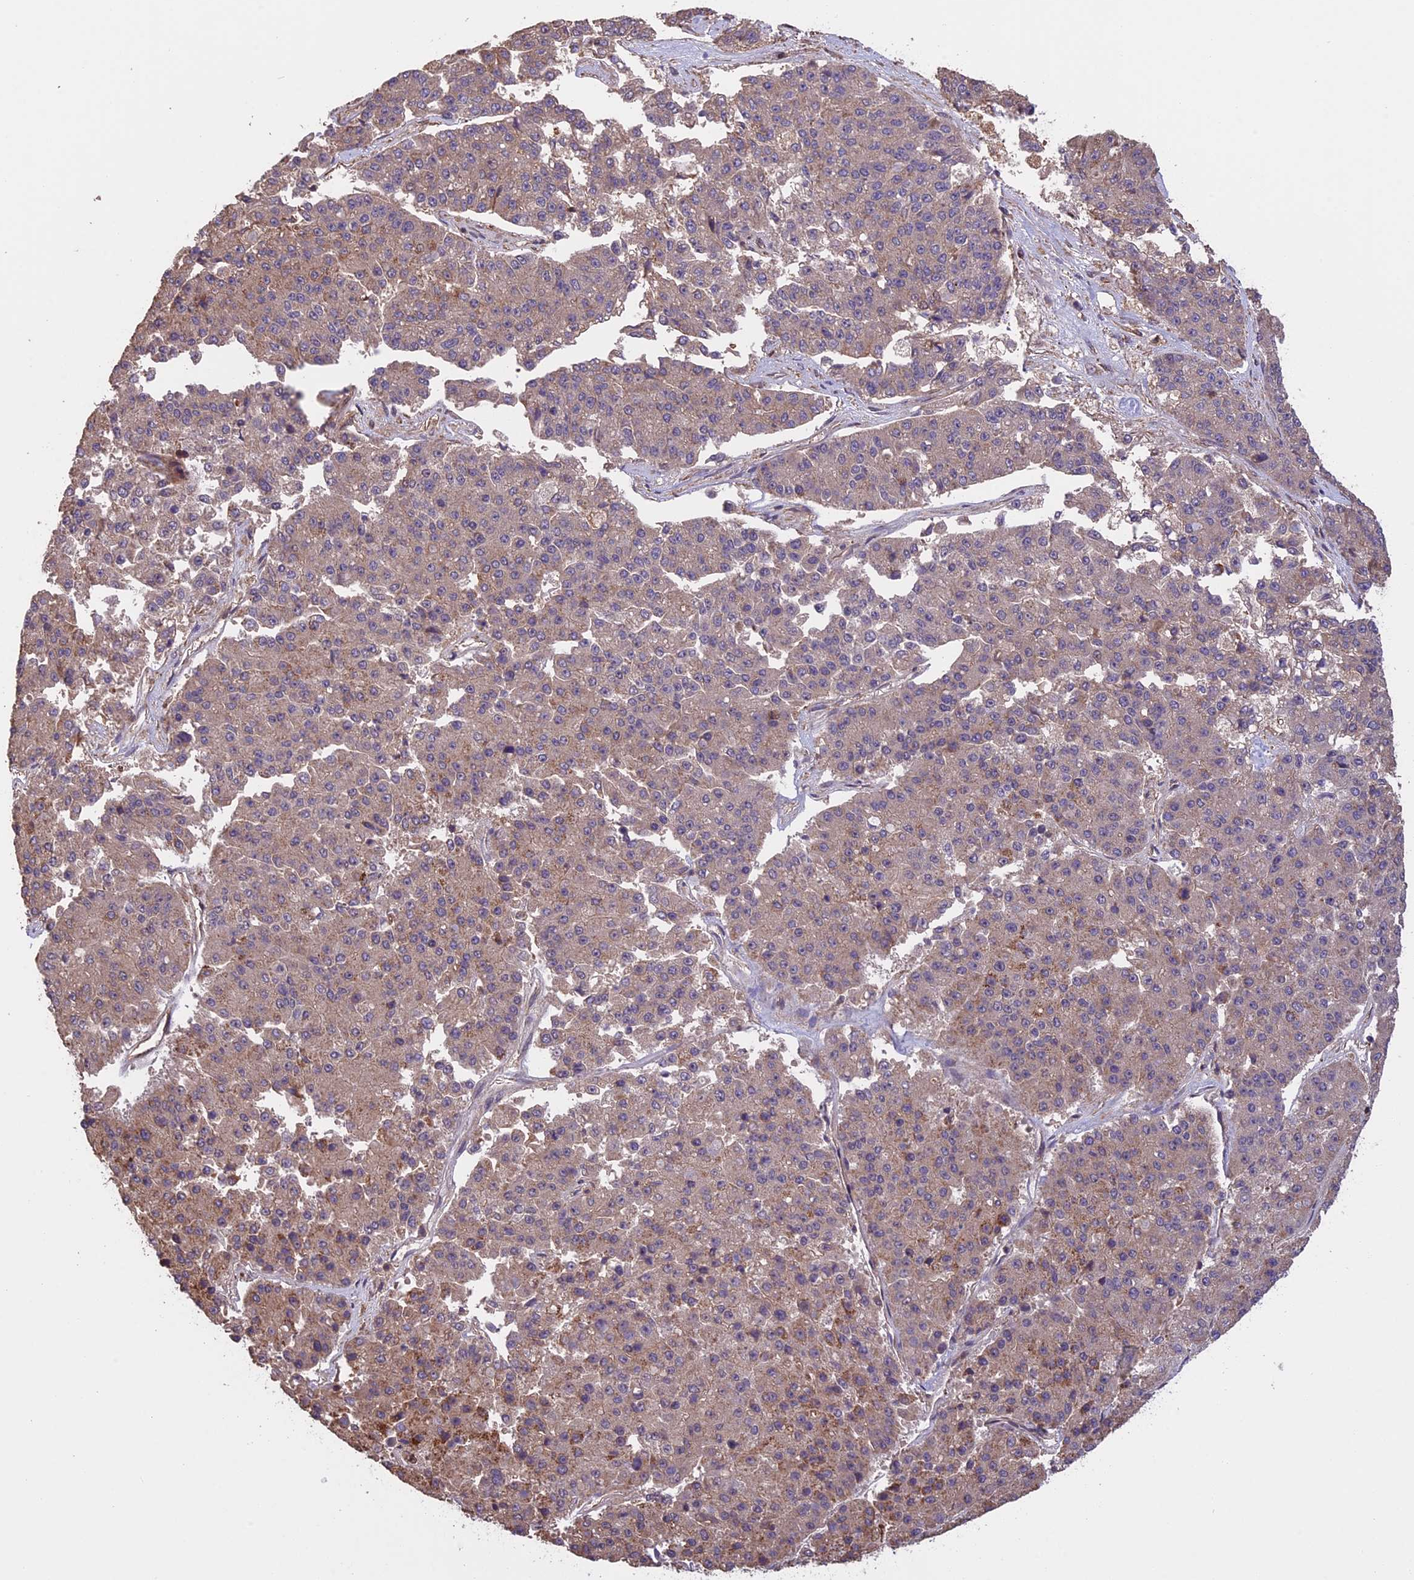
{"staining": {"intensity": "weak", "quantity": "25%-75%", "location": "cytoplasmic/membranous"}, "tissue": "pancreatic cancer", "cell_type": "Tumor cells", "image_type": "cancer", "snomed": [{"axis": "morphology", "description": "Adenocarcinoma, NOS"}, {"axis": "topography", "description": "Pancreas"}], "caption": "The image demonstrates a brown stain indicating the presence of a protein in the cytoplasmic/membranous of tumor cells in adenocarcinoma (pancreatic). The protein of interest is shown in brown color, while the nuclei are stained blue.", "gene": "GAS8", "patient": {"sex": "male", "age": 50}}